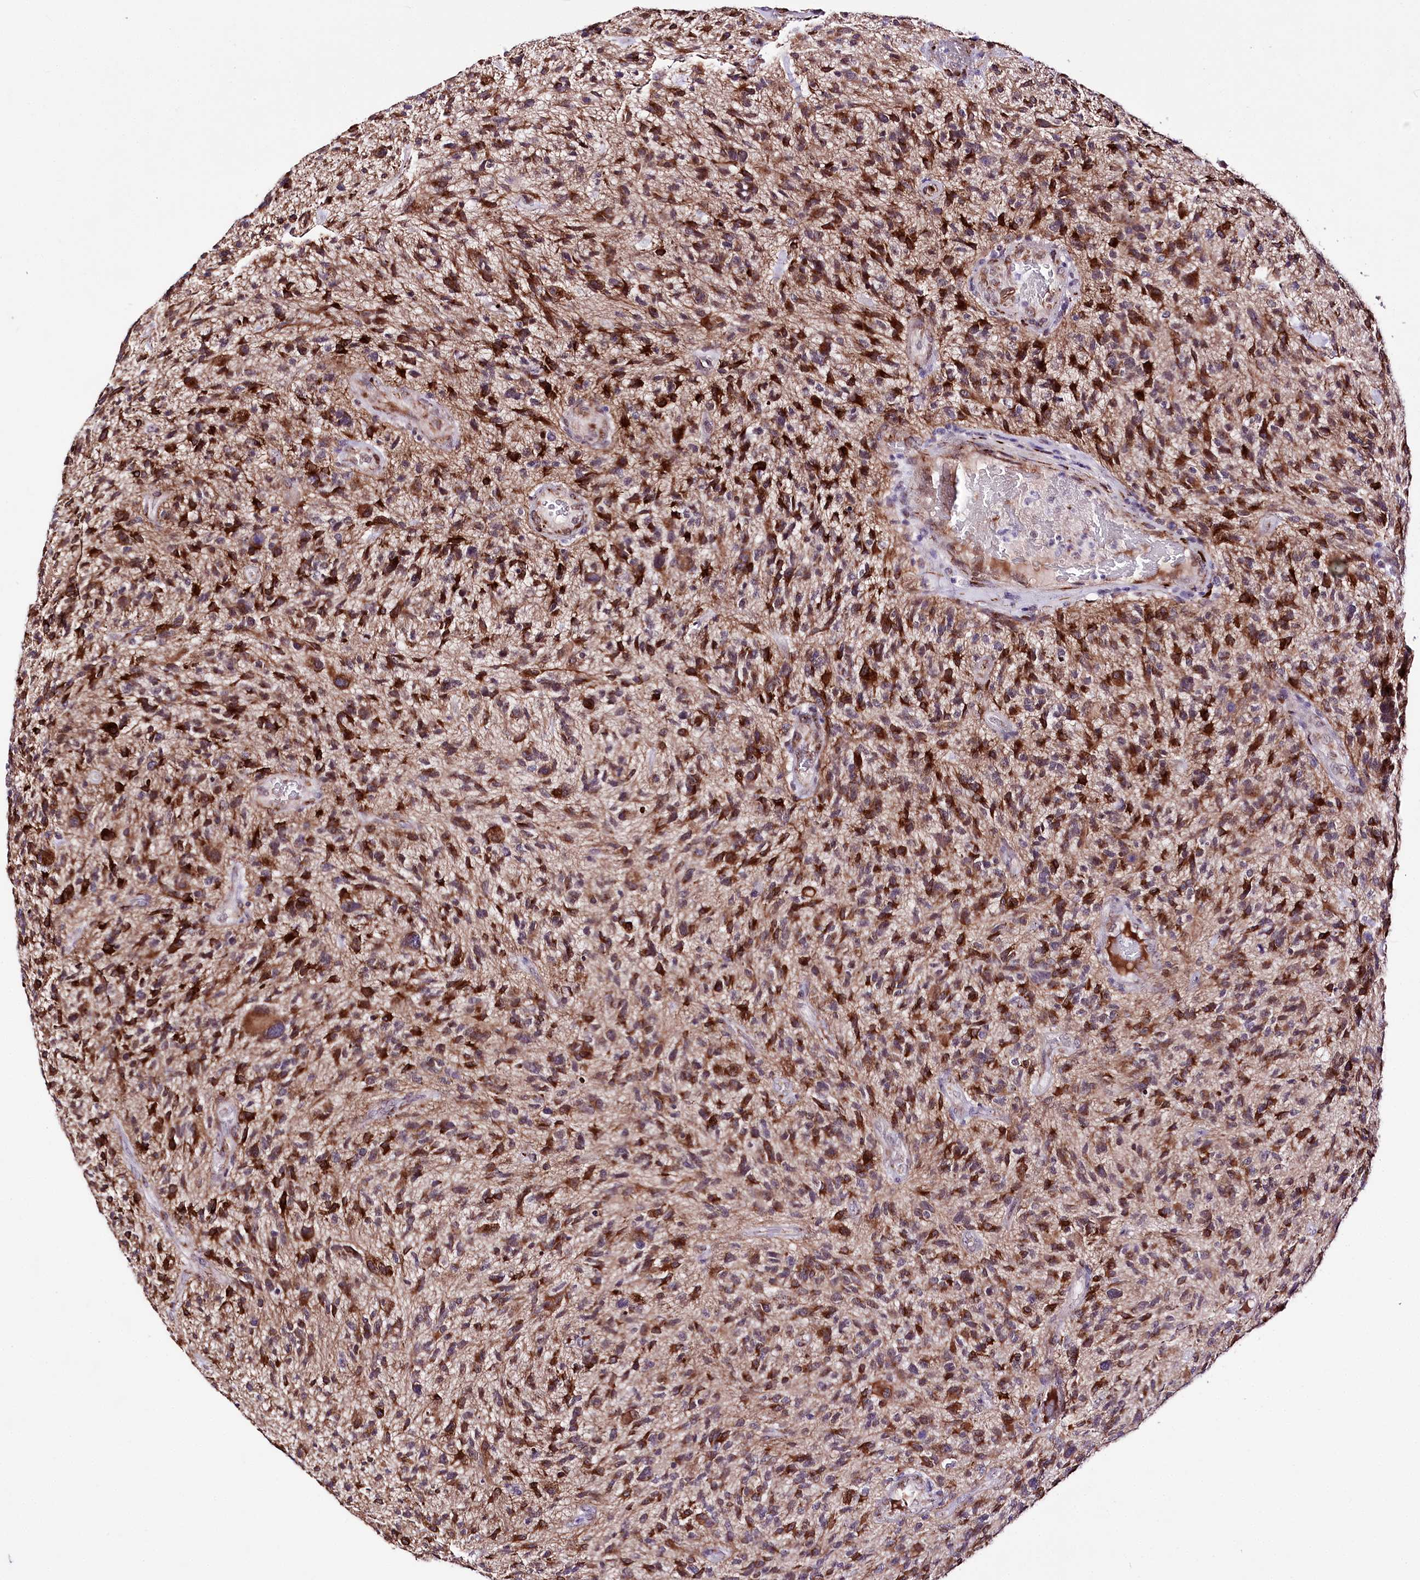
{"staining": {"intensity": "moderate", "quantity": ">75%", "location": "cytoplasmic/membranous"}, "tissue": "glioma", "cell_type": "Tumor cells", "image_type": "cancer", "snomed": [{"axis": "morphology", "description": "Glioma, malignant, High grade"}, {"axis": "topography", "description": "Brain"}], "caption": "Immunohistochemical staining of glioma demonstrates medium levels of moderate cytoplasmic/membranous positivity in approximately >75% of tumor cells.", "gene": "WWC1", "patient": {"sex": "male", "age": 47}}